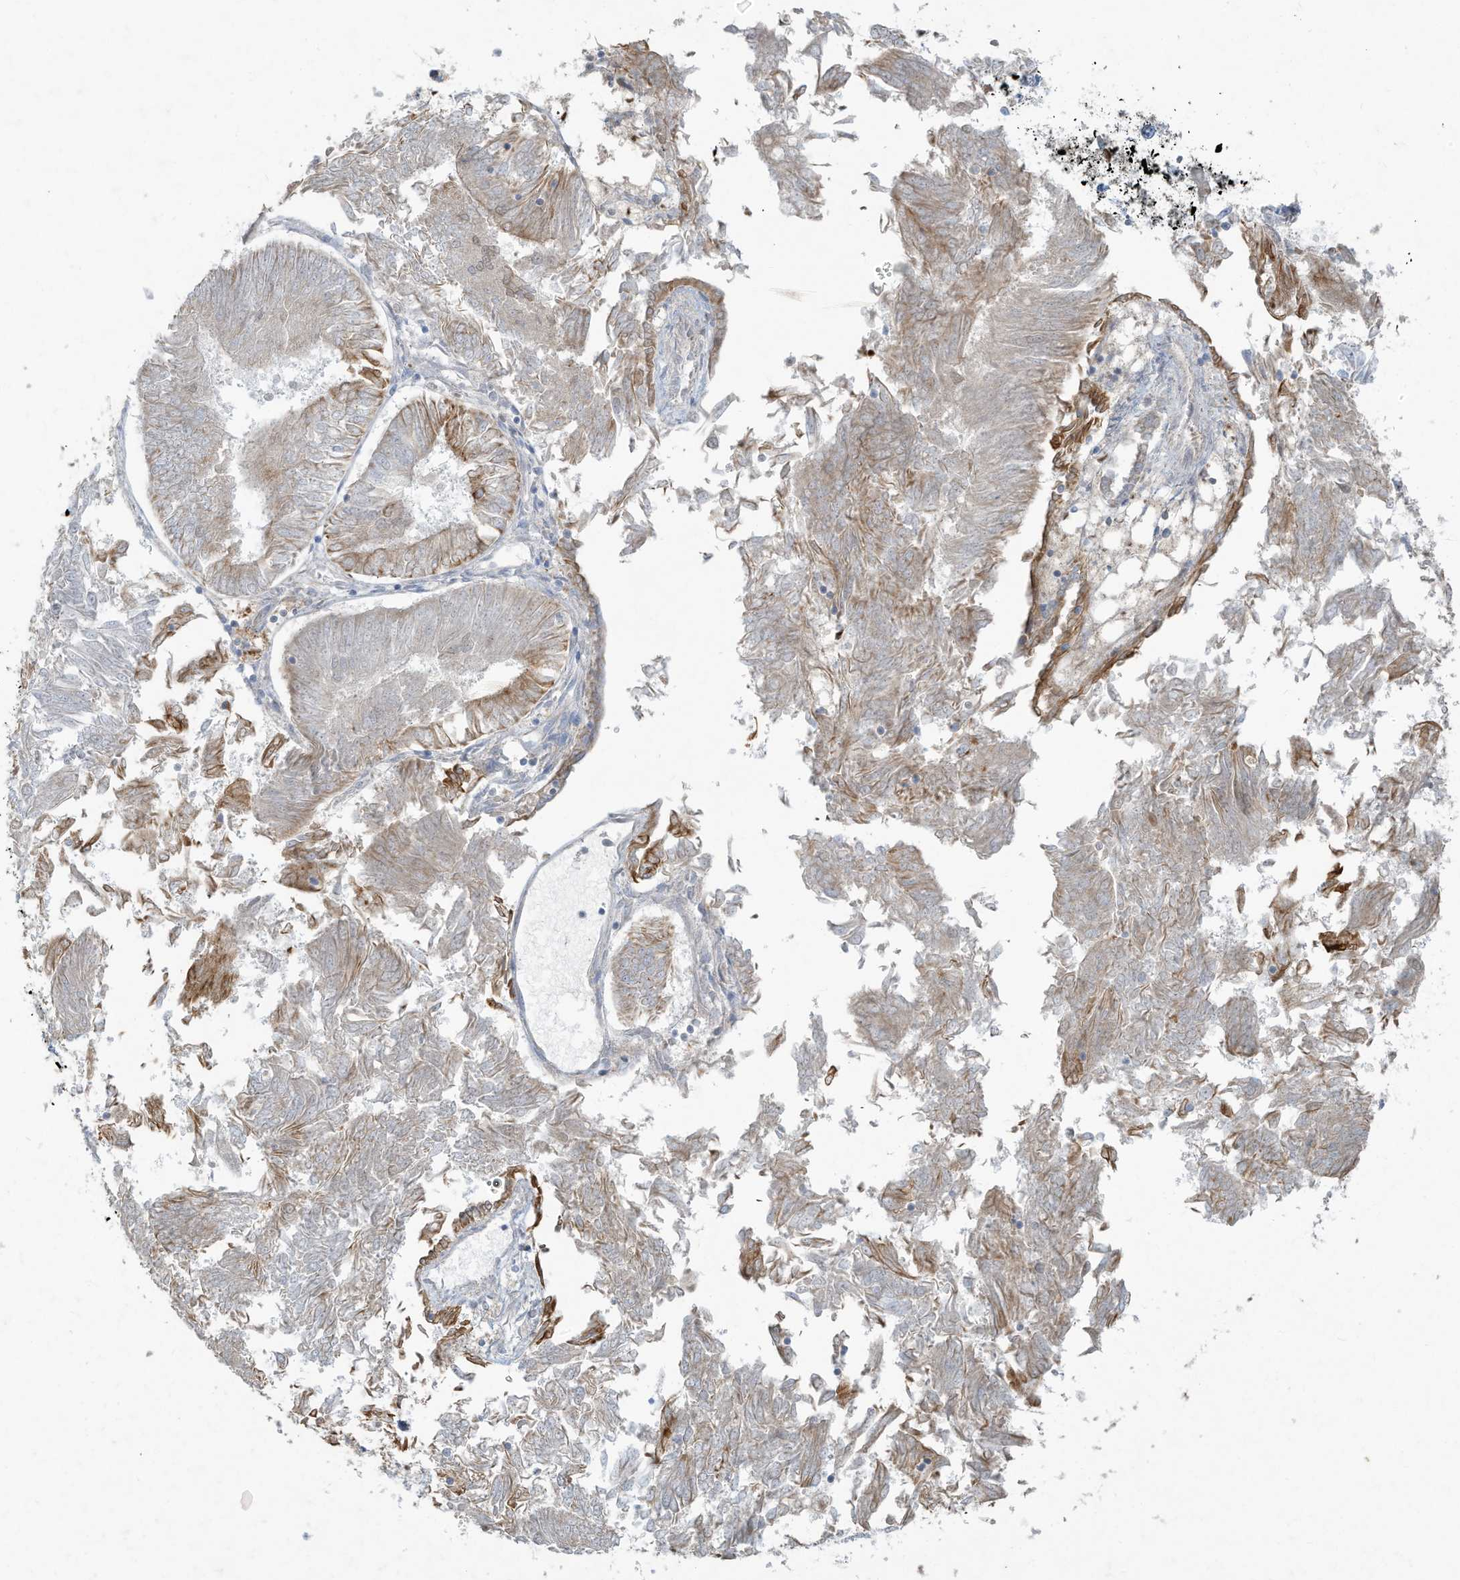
{"staining": {"intensity": "moderate", "quantity": "<25%", "location": "cytoplasmic/membranous"}, "tissue": "endometrial cancer", "cell_type": "Tumor cells", "image_type": "cancer", "snomed": [{"axis": "morphology", "description": "Adenocarcinoma, NOS"}, {"axis": "topography", "description": "Endometrium"}], "caption": "Immunohistochemistry (IHC) (DAB (3,3'-diaminobenzidine)) staining of human endometrial cancer (adenocarcinoma) exhibits moderate cytoplasmic/membranous protein positivity in about <25% of tumor cells. (Stains: DAB (3,3'-diaminobenzidine) in brown, nuclei in blue, Microscopy: brightfield microscopy at high magnification).", "gene": "TUBE1", "patient": {"sex": "female", "age": 58}}